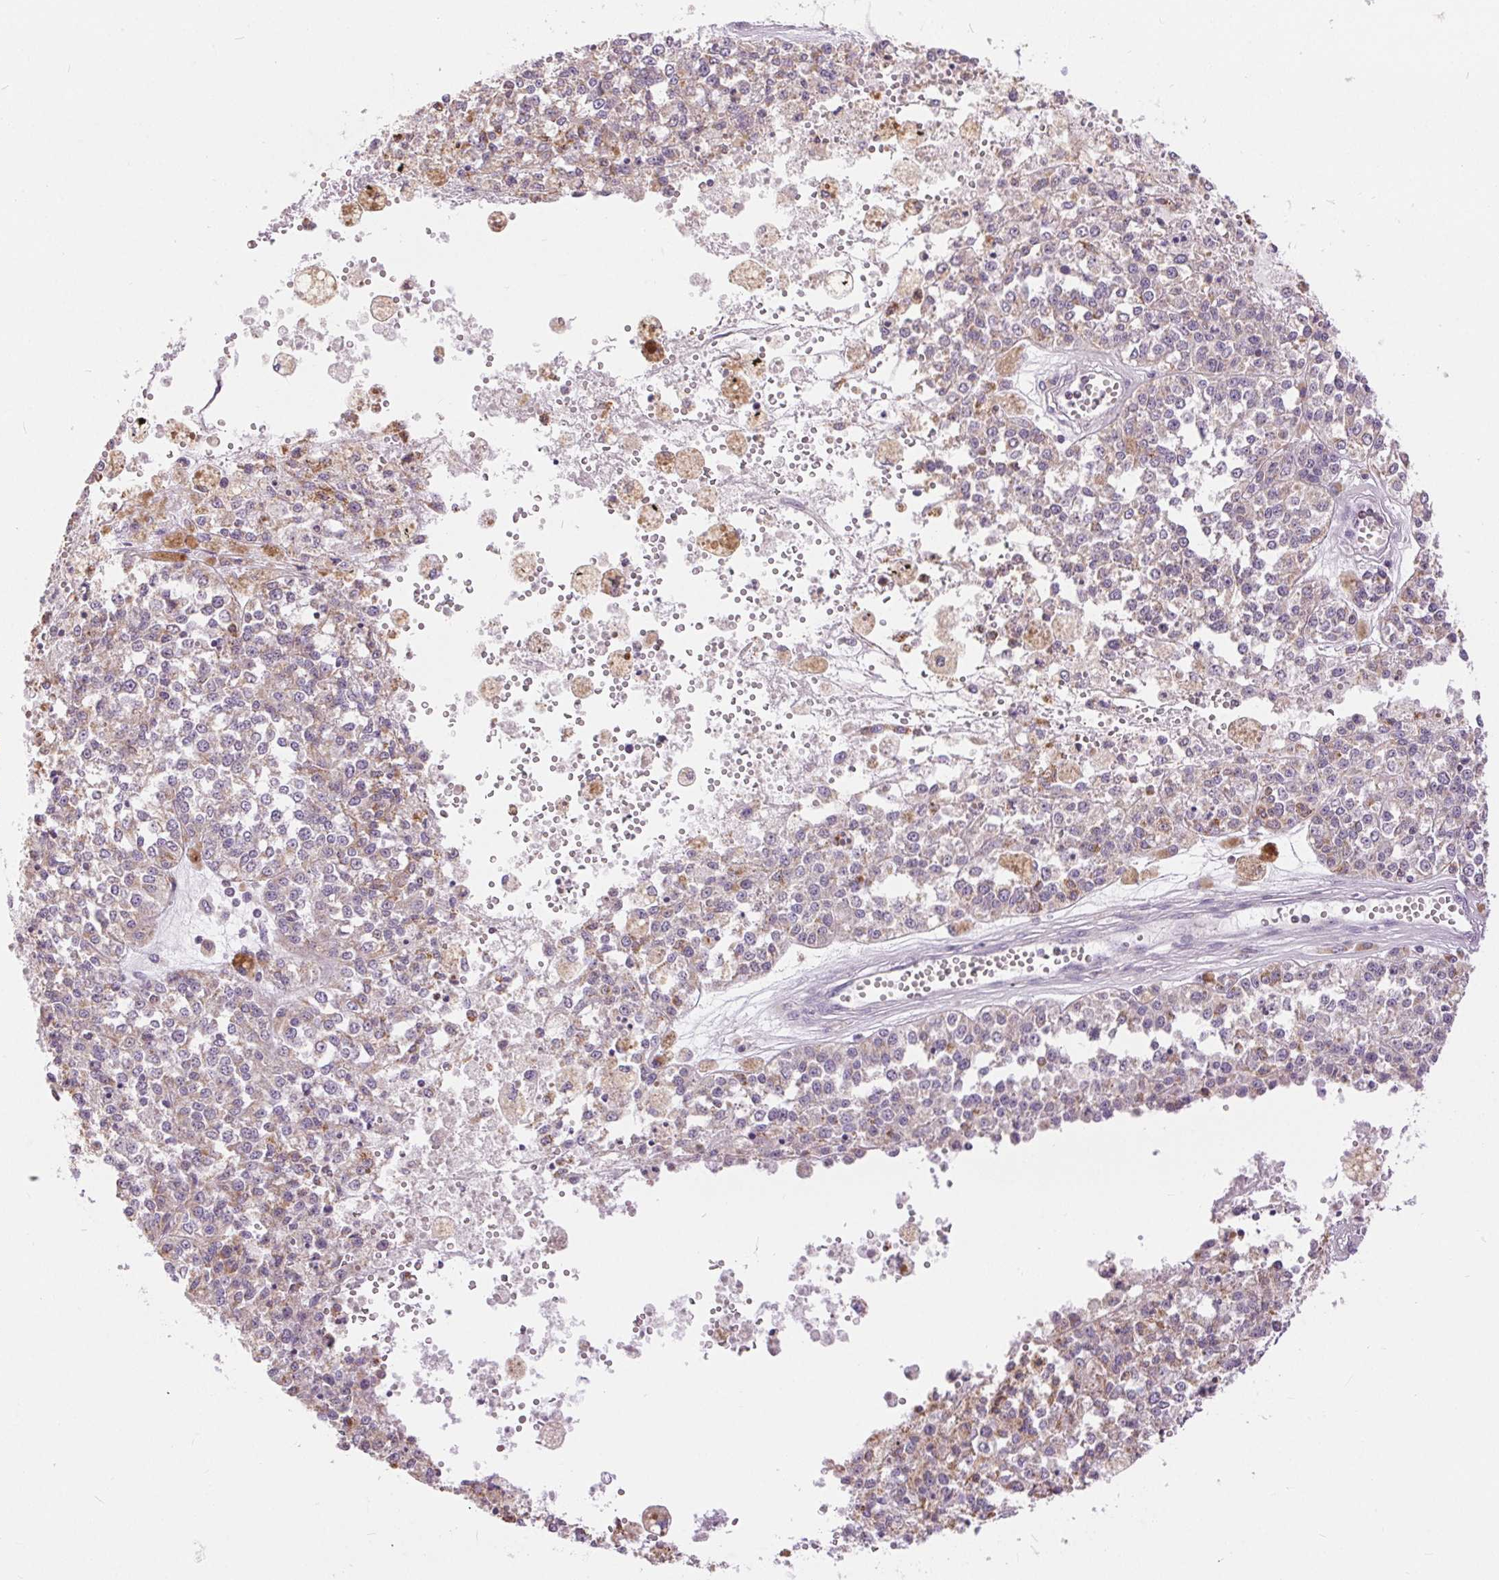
{"staining": {"intensity": "negative", "quantity": "none", "location": "none"}, "tissue": "melanoma", "cell_type": "Tumor cells", "image_type": "cancer", "snomed": [{"axis": "morphology", "description": "Malignant melanoma, Metastatic site"}, {"axis": "topography", "description": "Lymph node"}], "caption": "An immunohistochemistry photomicrograph of melanoma is shown. There is no staining in tumor cells of melanoma.", "gene": "POU2F2", "patient": {"sex": "female", "age": 64}}